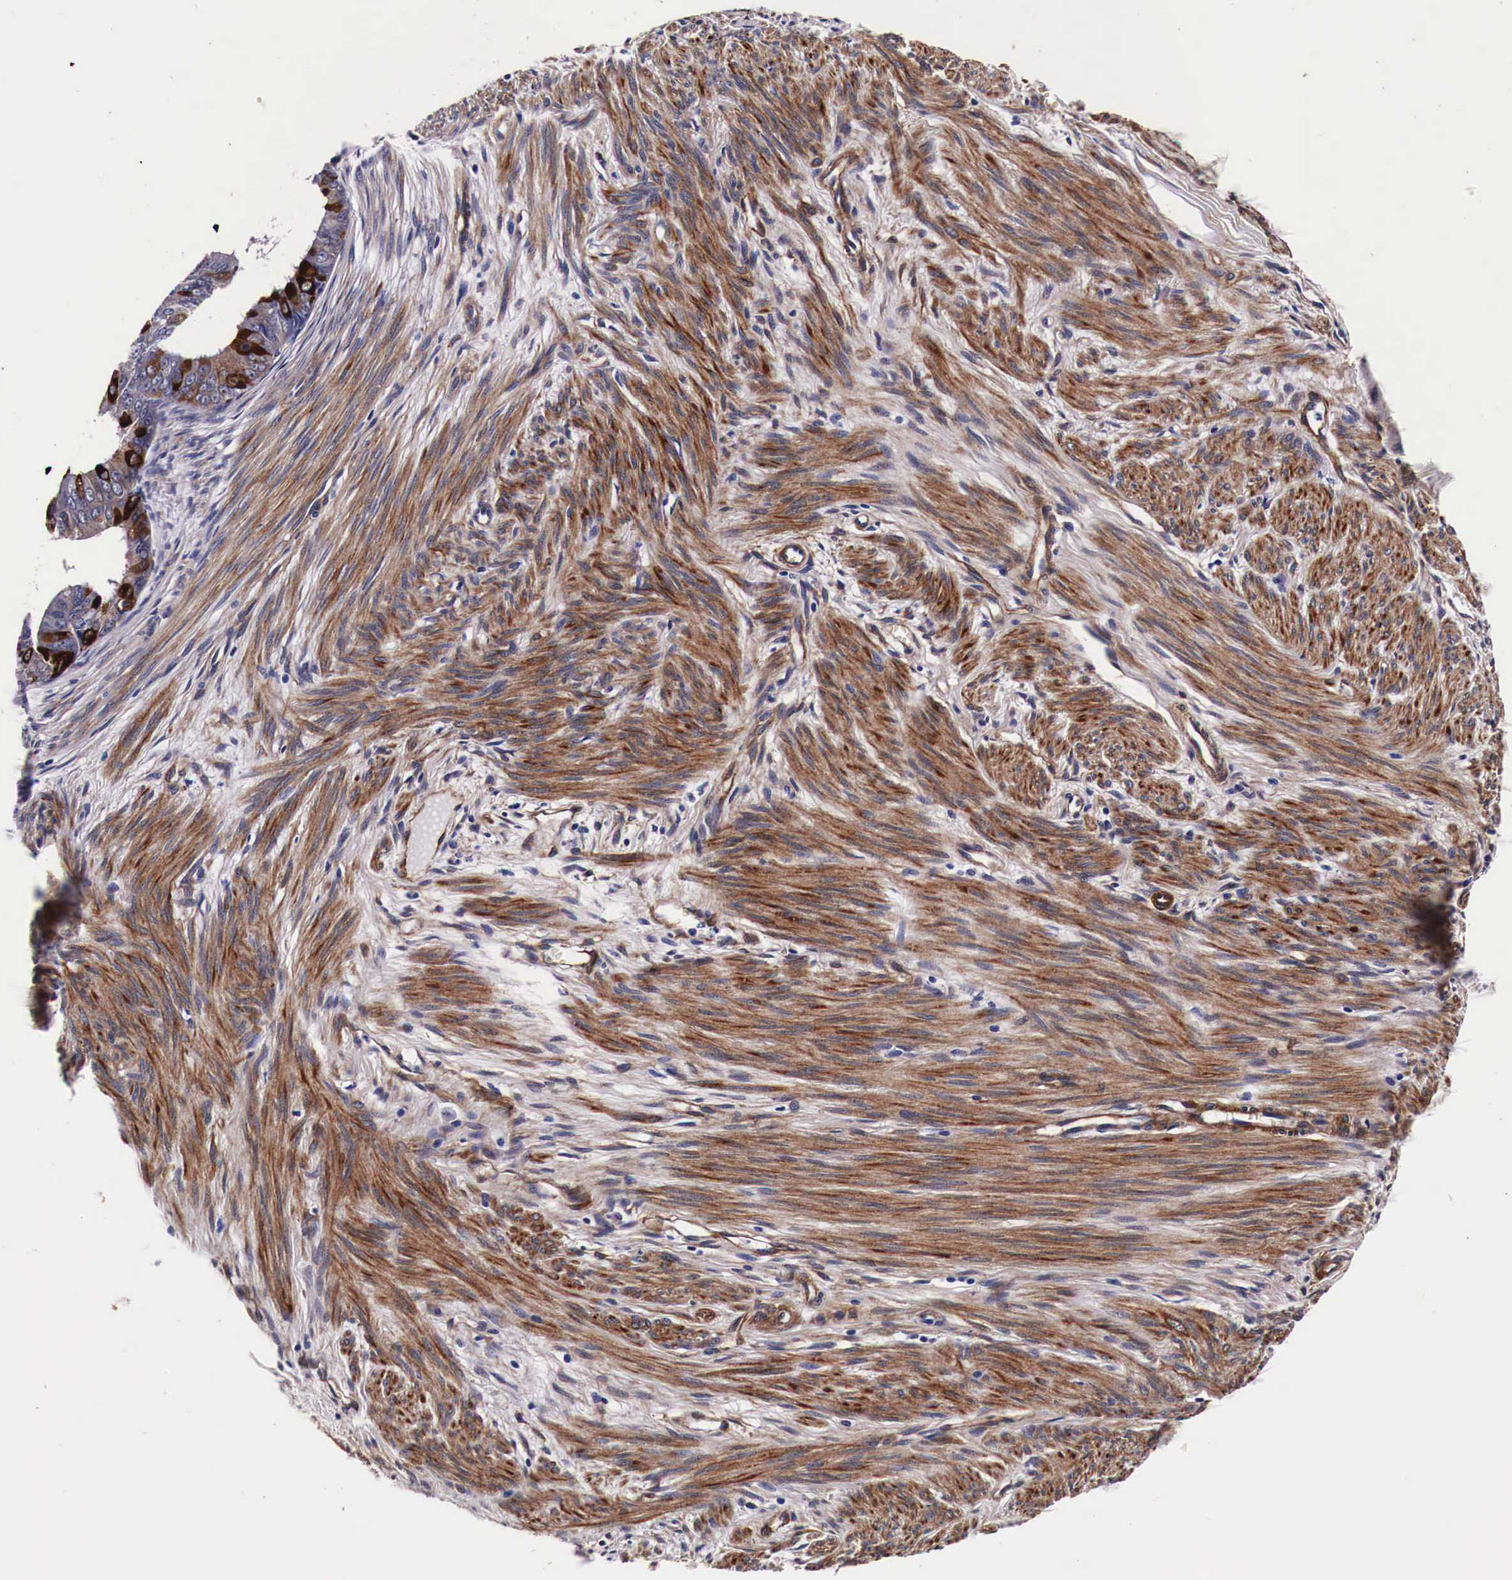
{"staining": {"intensity": "strong", "quantity": "25%-75%", "location": "cytoplasmic/membranous"}, "tissue": "endometrial cancer", "cell_type": "Tumor cells", "image_type": "cancer", "snomed": [{"axis": "morphology", "description": "Adenocarcinoma, NOS"}, {"axis": "topography", "description": "Endometrium"}], "caption": "An immunohistochemistry (IHC) histopathology image of neoplastic tissue is shown. Protein staining in brown highlights strong cytoplasmic/membranous positivity in endometrial cancer (adenocarcinoma) within tumor cells. The staining is performed using DAB brown chromogen to label protein expression. The nuclei are counter-stained blue using hematoxylin.", "gene": "HSPB1", "patient": {"sex": "female", "age": 76}}